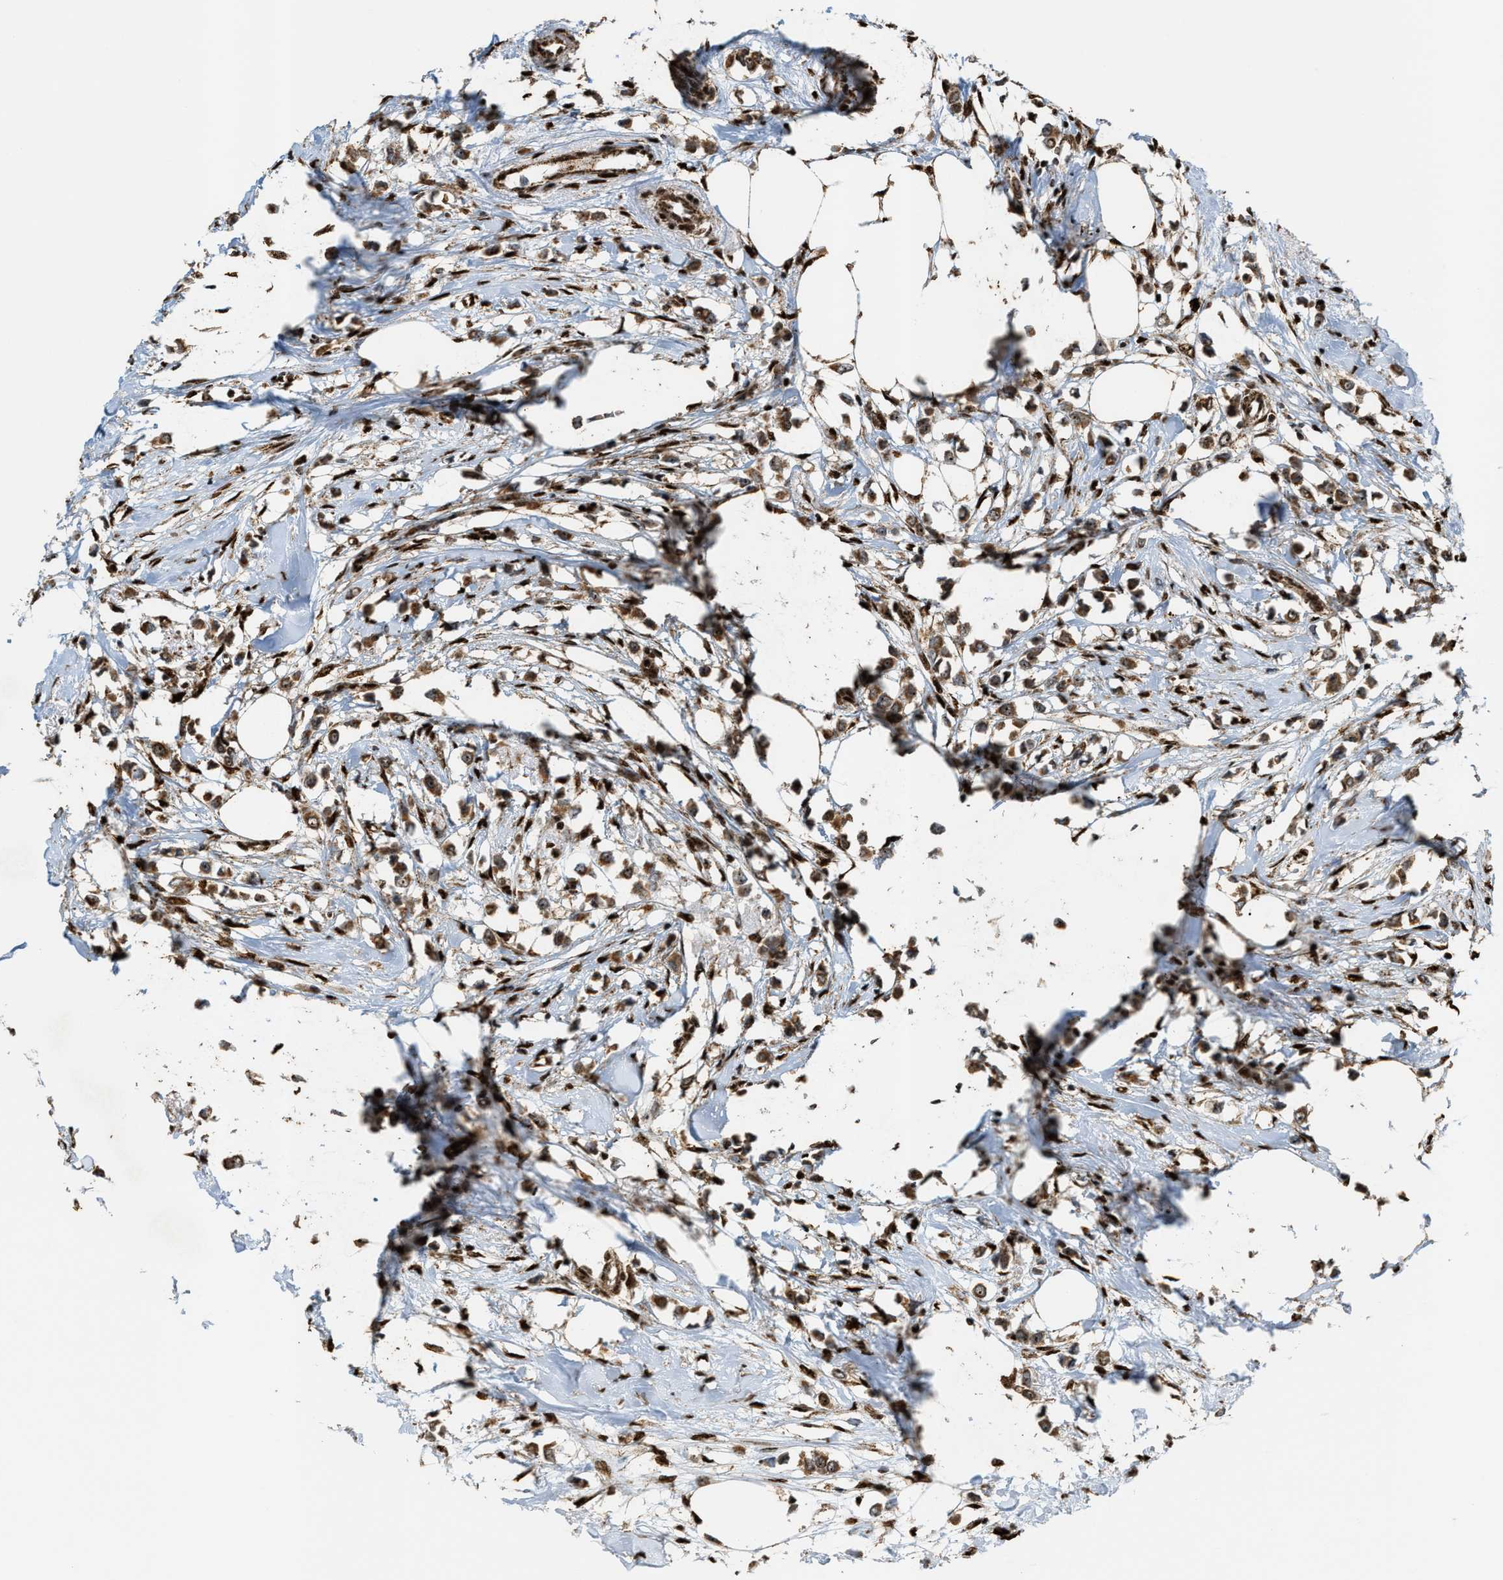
{"staining": {"intensity": "strong", "quantity": ">75%", "location": "cytoplasmic/membranous,nuclear"}, "tissue": "breast cancer", "cell_type": "Tumor cells", "image_type": "cancer", "snomed": [{"axis": "morphology", "description": "Lobular carcinoma"}, {"axis": "topography", "description": "Breast"}], "caption": "This is a photomicrograph of immunohistochemistry (IHC) staining of lobular carcinoma (breast), which shows strong expression in the cytoplasmic/membranous and nuclear of tumor cells.", "gene": "ZNF687", "patient": {"sex": "female", "age": 51}}